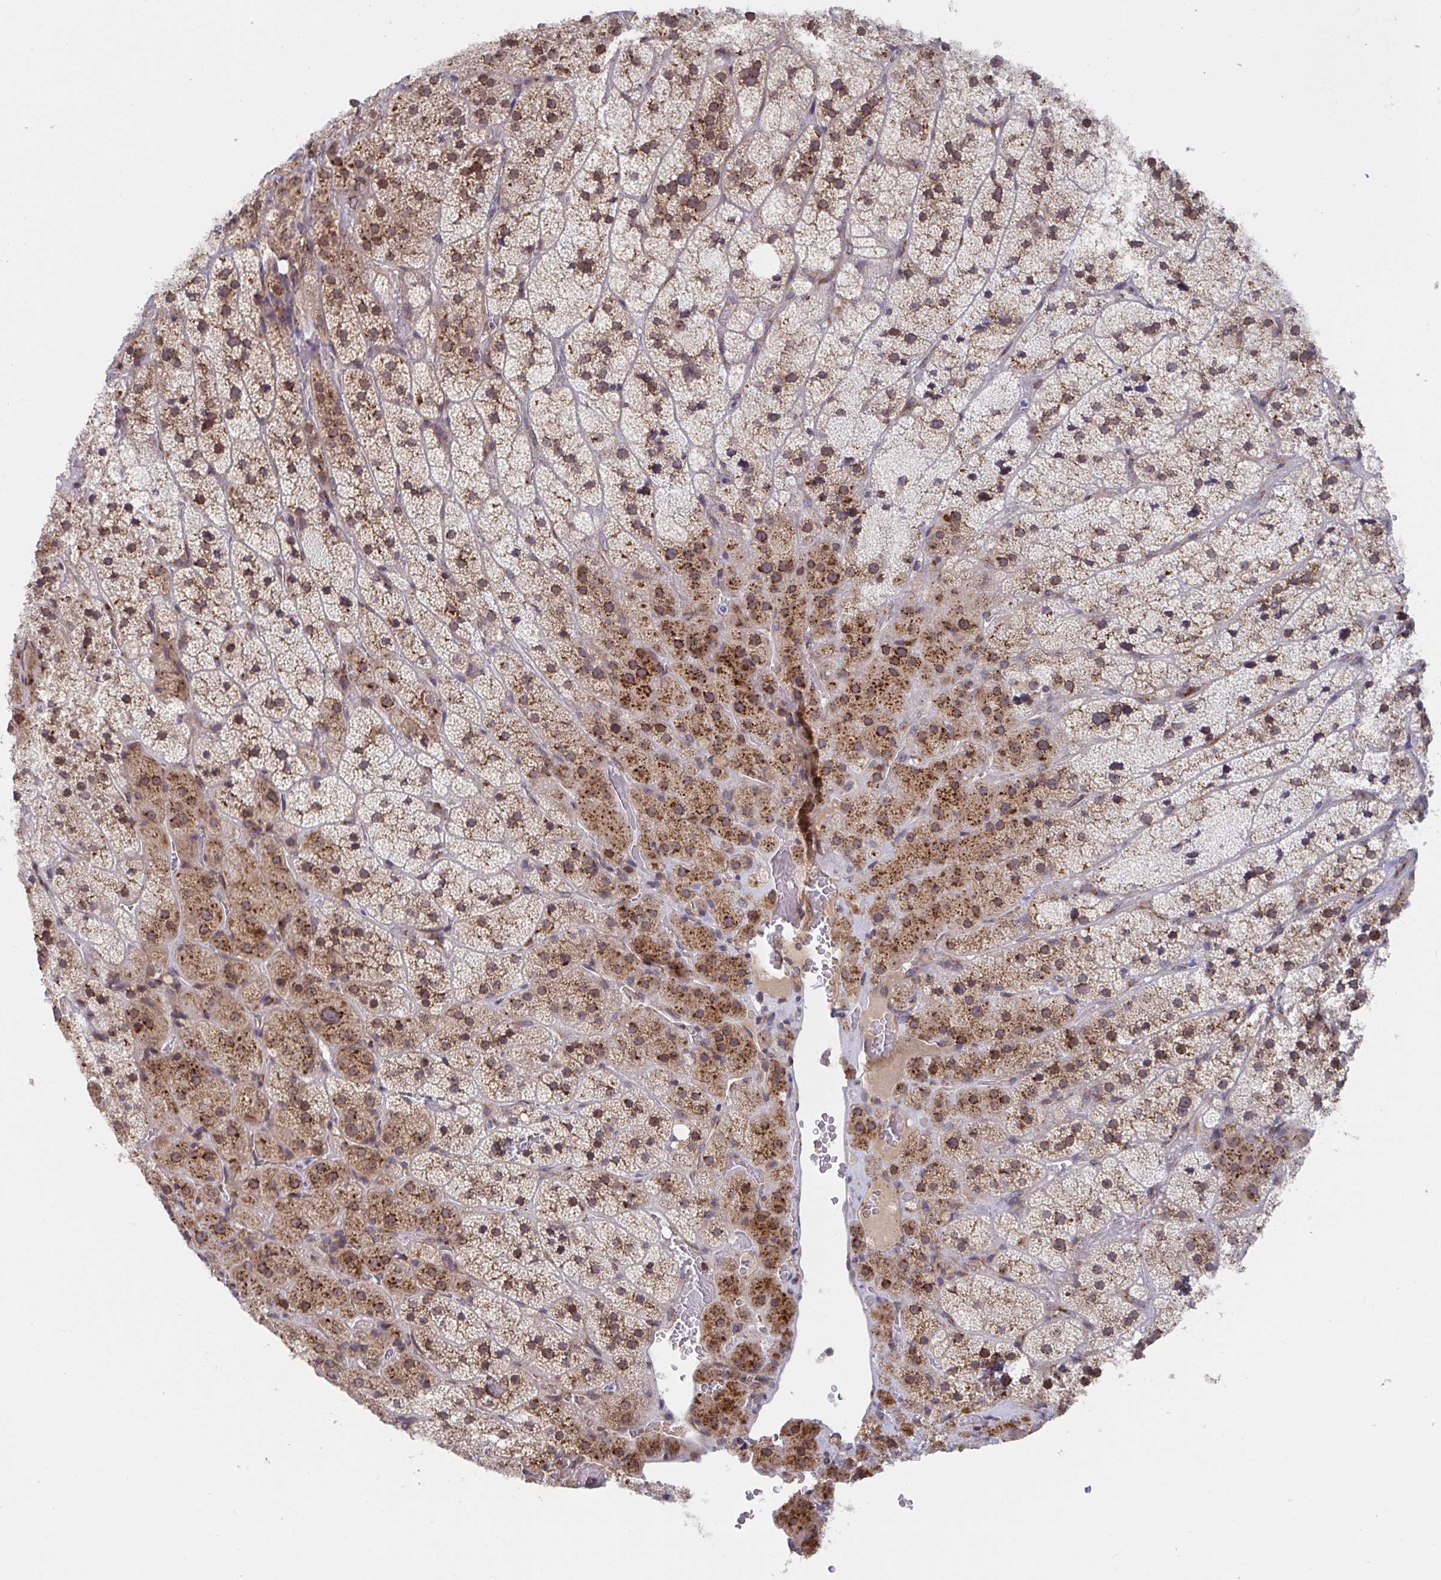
{"staining": {"intensity": "strong", "quantity": ">75%", "location": "cytoplasmic/membranous"}, "tissue": "adrenal gland", "cell_type": "Glandular cells", "image_type": "normal", "snomed": [{"axis": "morphology", "description": "Normal tissue, NOS"}, {"axis": "topography", "description": "Adrenal gland"}], "caption": "IHC staining of normal adrenal gland, which displays high levels of strong cytoplasmic/membranous expression in approximately >75% of glandular cells indicating strong cytoplasmic/membranous protein staining. The staining was performed using DAB (brown) for protein detection and nuclei were counterstained in hematoxylin (blue).", "gene": "ATP5MJ", "patient": {"sex": "male", "age": 57}}